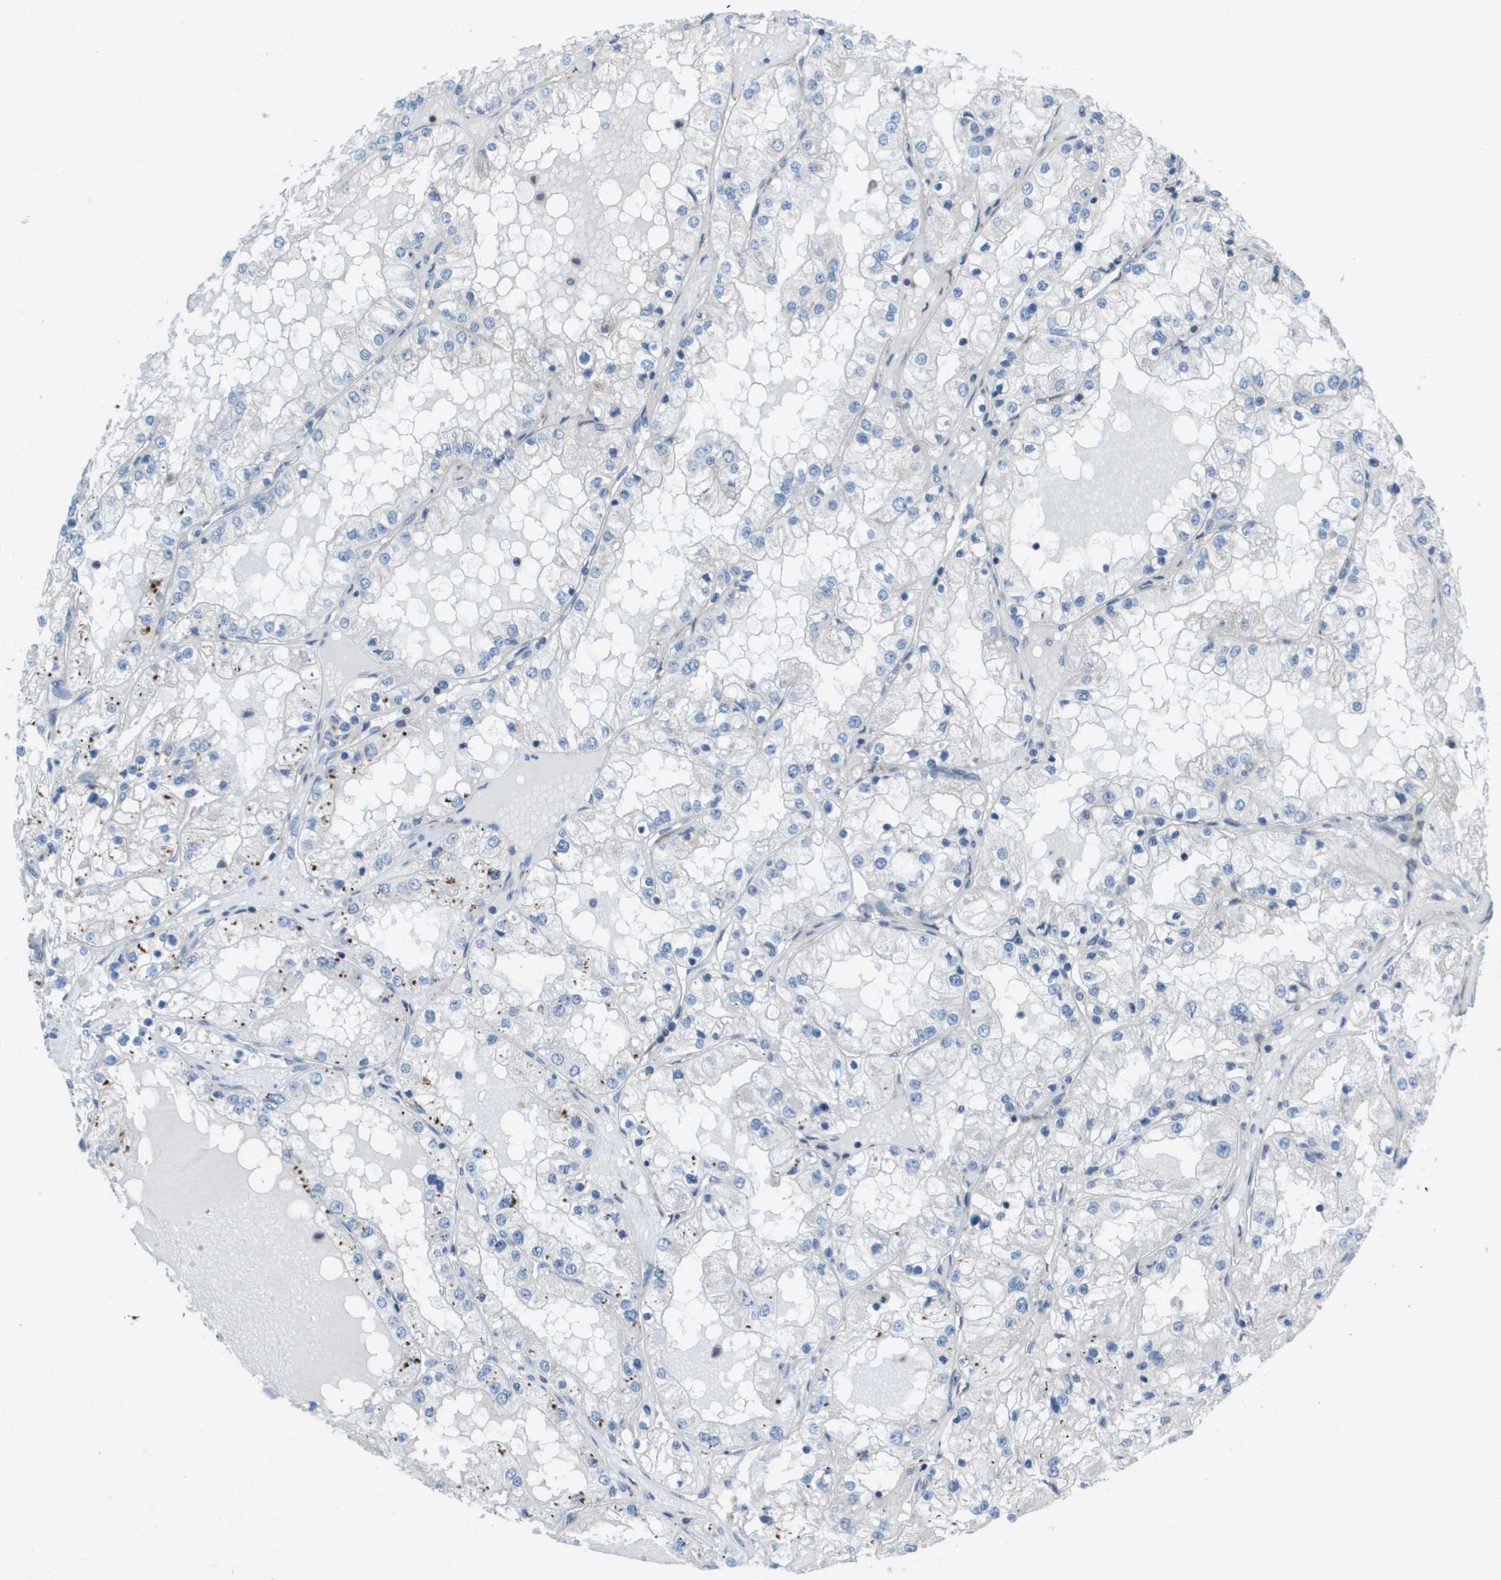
{"staining": {"intensity": "negative", "quantity": "none", "location": "none"}, "tissue": "renal cancer", "cell_type": "Tumor cells", "image_type": "cancer", "snomed": [{"axis": "morphology", "description": "Adenocarcinoma, NOS"}, {"axis": "topography", "description": "Kidney"}], "caption": "Protein analysis of adenocarcinoma (renal) displays no significant expression in tumor cells.", "gene": "GALNT6", "patient": {"sex": "male", "age": 68}}